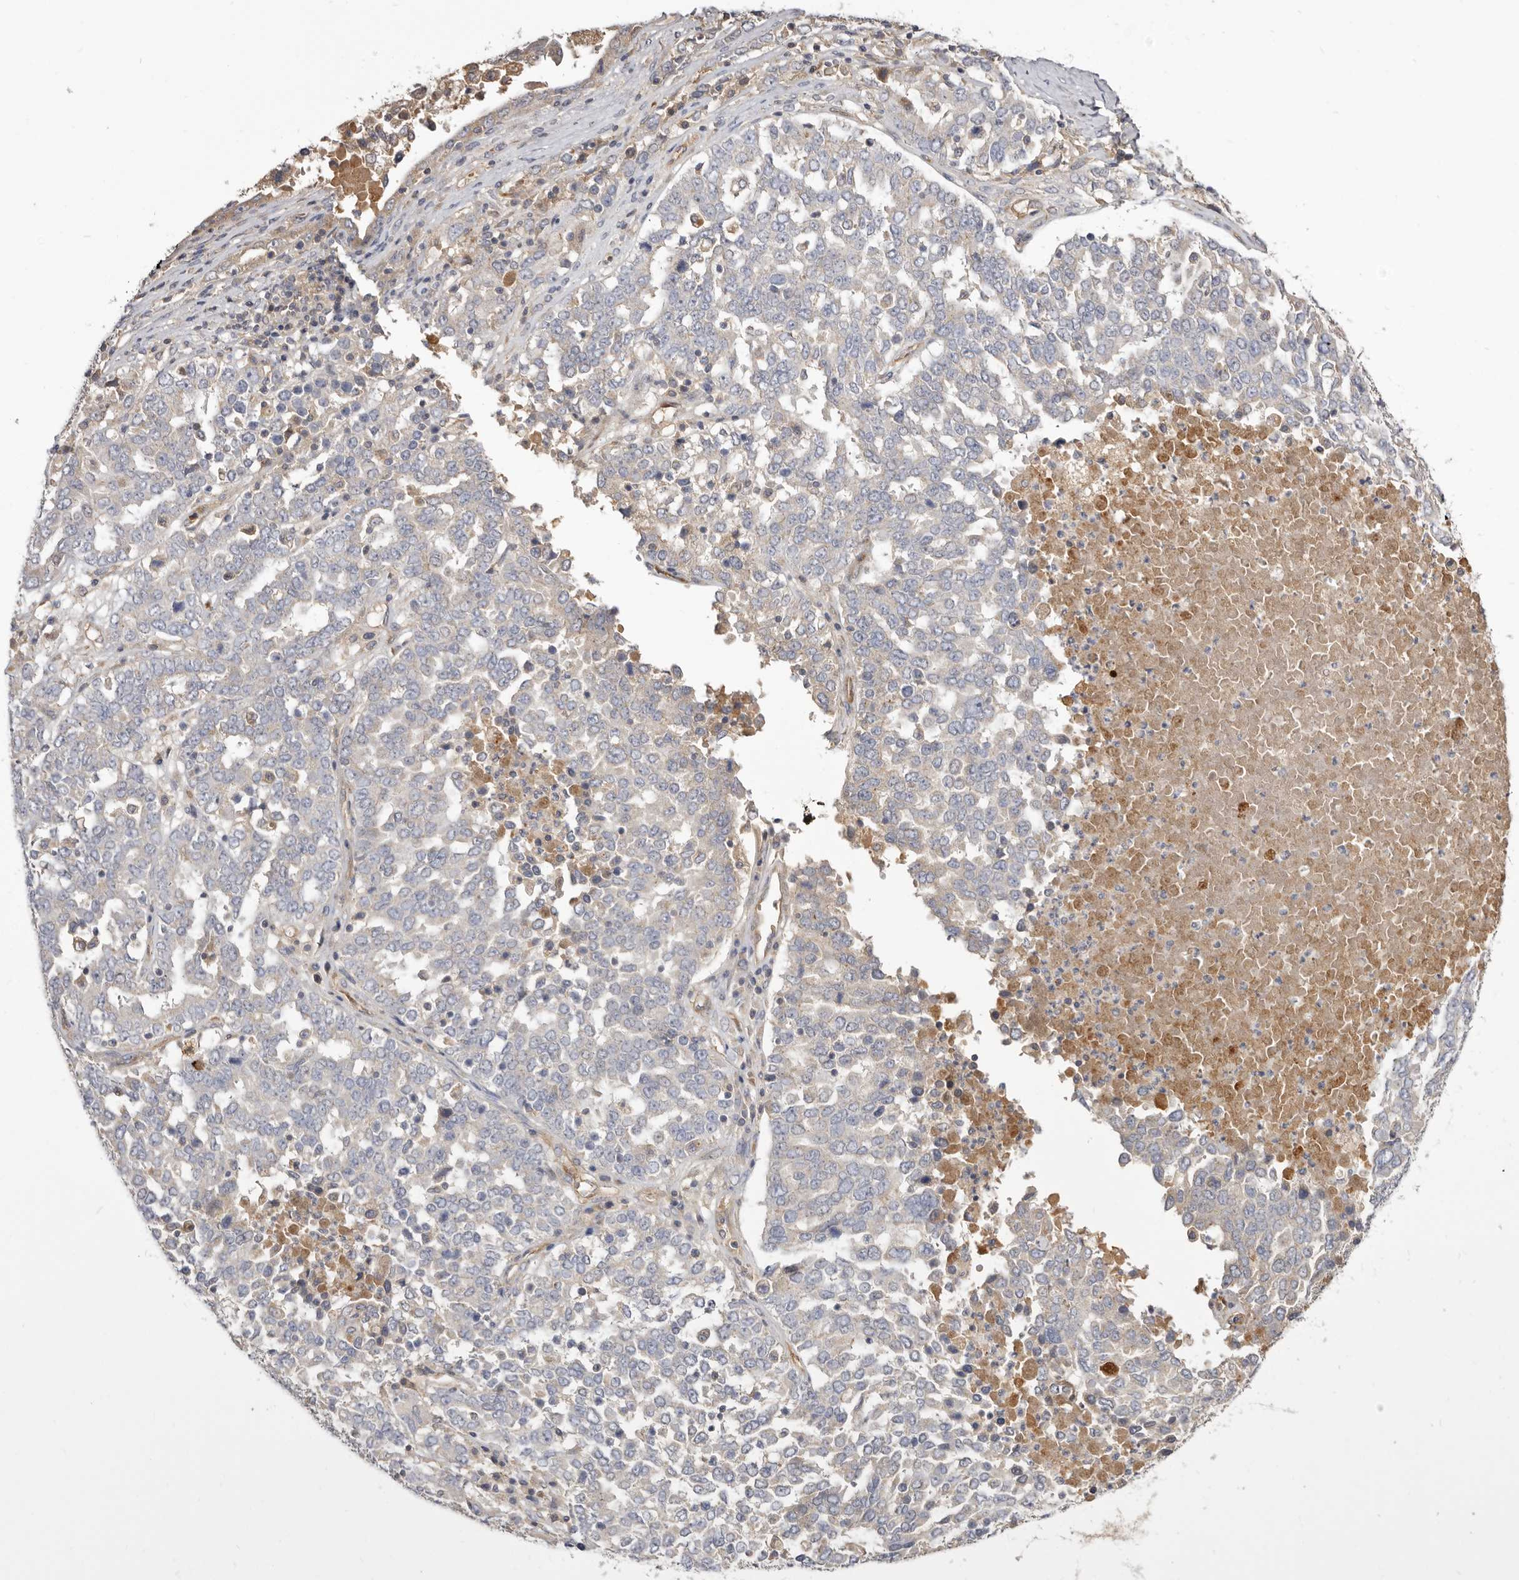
{"staining": {"intensity": "negative", "quantity": "none", "location": "none"}, "tissue": "ovarian cancer", "cell_type": "Tumor cells", "image_type": "cancer", "snomed": [{"axis": "morphology", "description": "Carcinoma, endometroid"}, {"axis": "topography", "description": "Ovary"}], "caption": "Immunohistochemistry (IHC) micrograph of neoplastic tissue: human ovarian endometroid carcinoma stained with DAB (3,3'-diaminobenzidine) demonstrates no significant protein expression in tumor cells.", "gene": "ADAMTS9", "patient": {"sex": "female", "age": 62}}